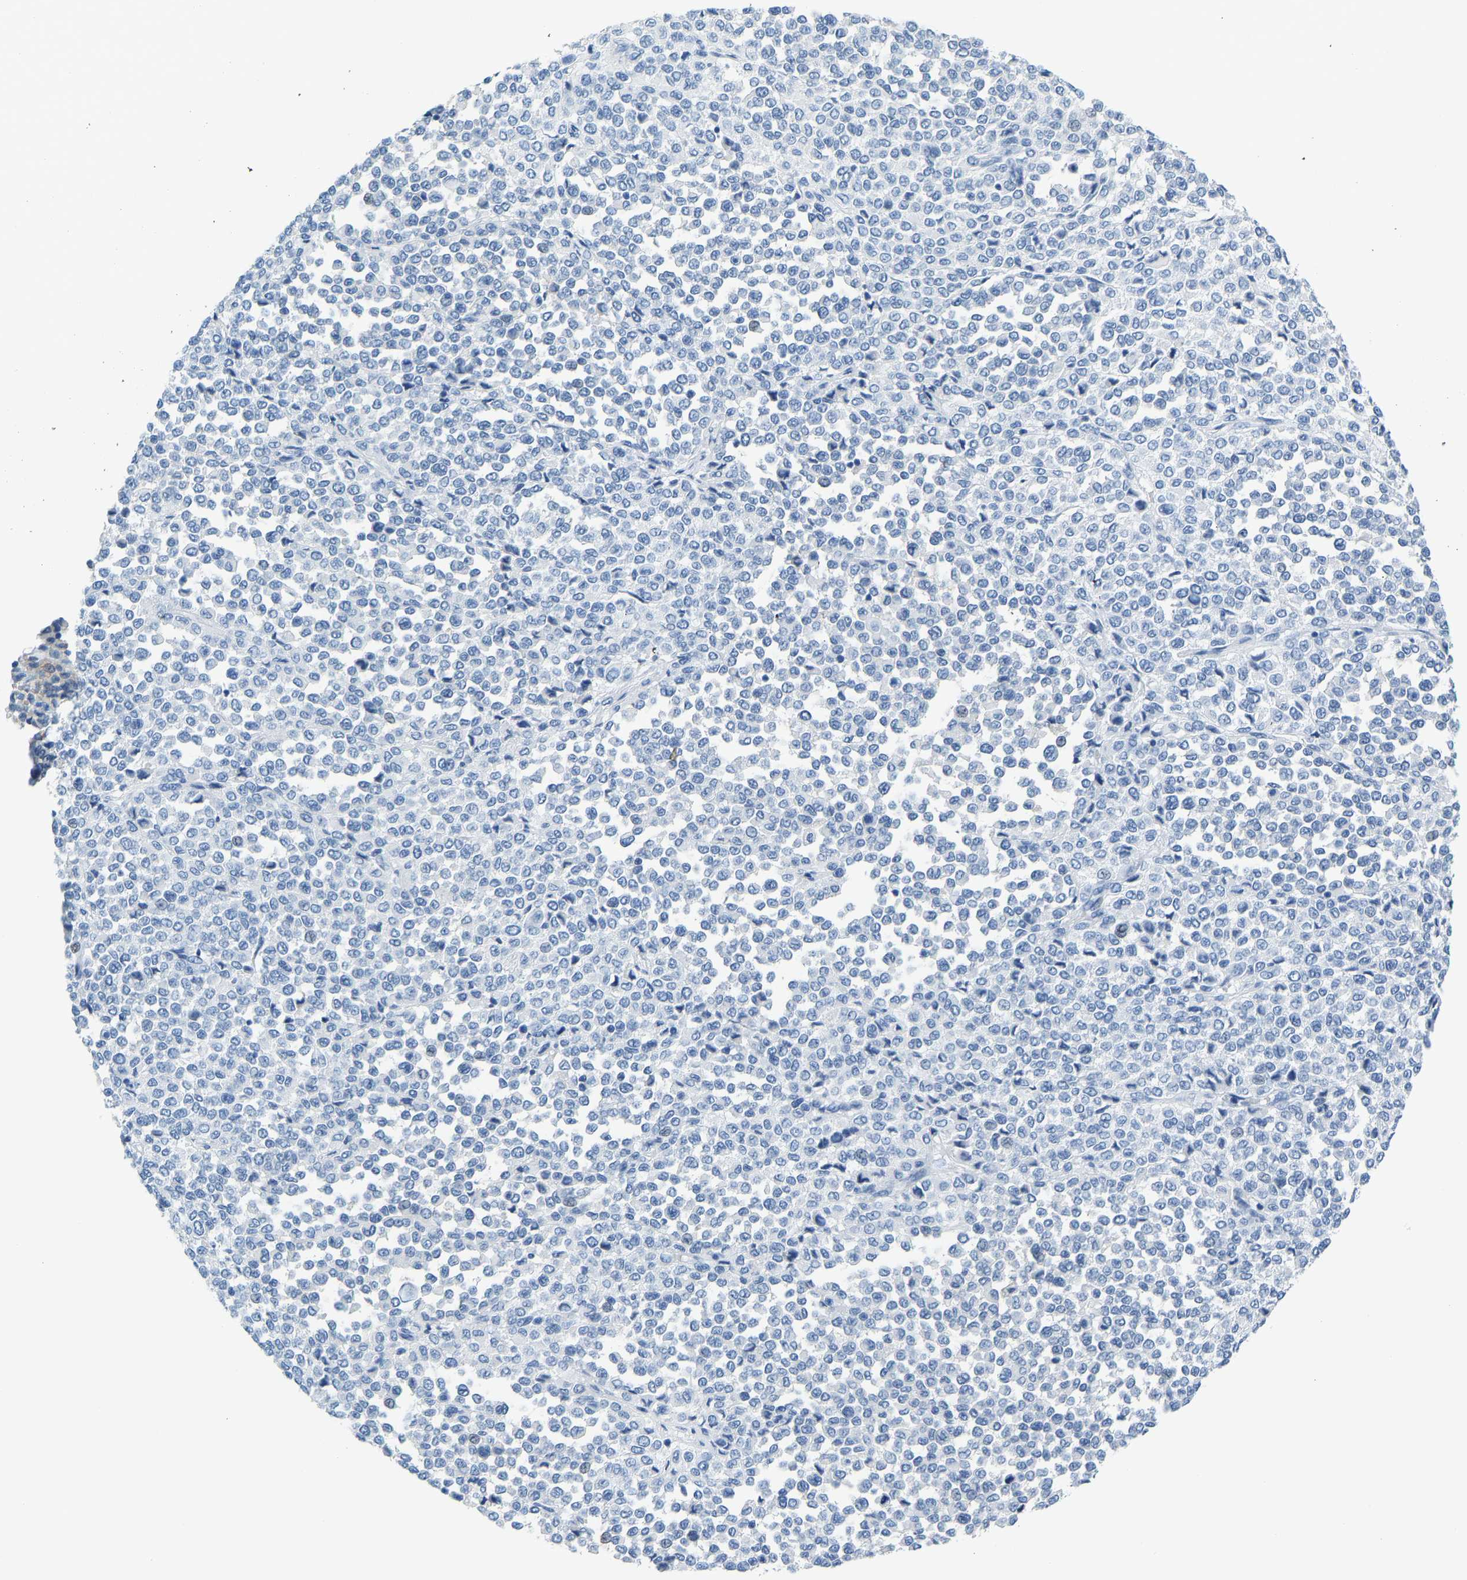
{"staining": {"intensity": "negative", "quantity": "none", "location": "none"}, "tissue": "melanoma", "cell_type": "Tumor cells", "image_type": "cancer", "snomed": [{"axis": "morphology", "description": "Malignant melanoma, Metastatic site"}, {"axis": "topography", "description": "Pancreas"}], "caption": "IHC of melanoma demonstrates no expression in tumor cells.", "gene": "SERPINB3", "patient": {"sex": "female", "age": 30}}